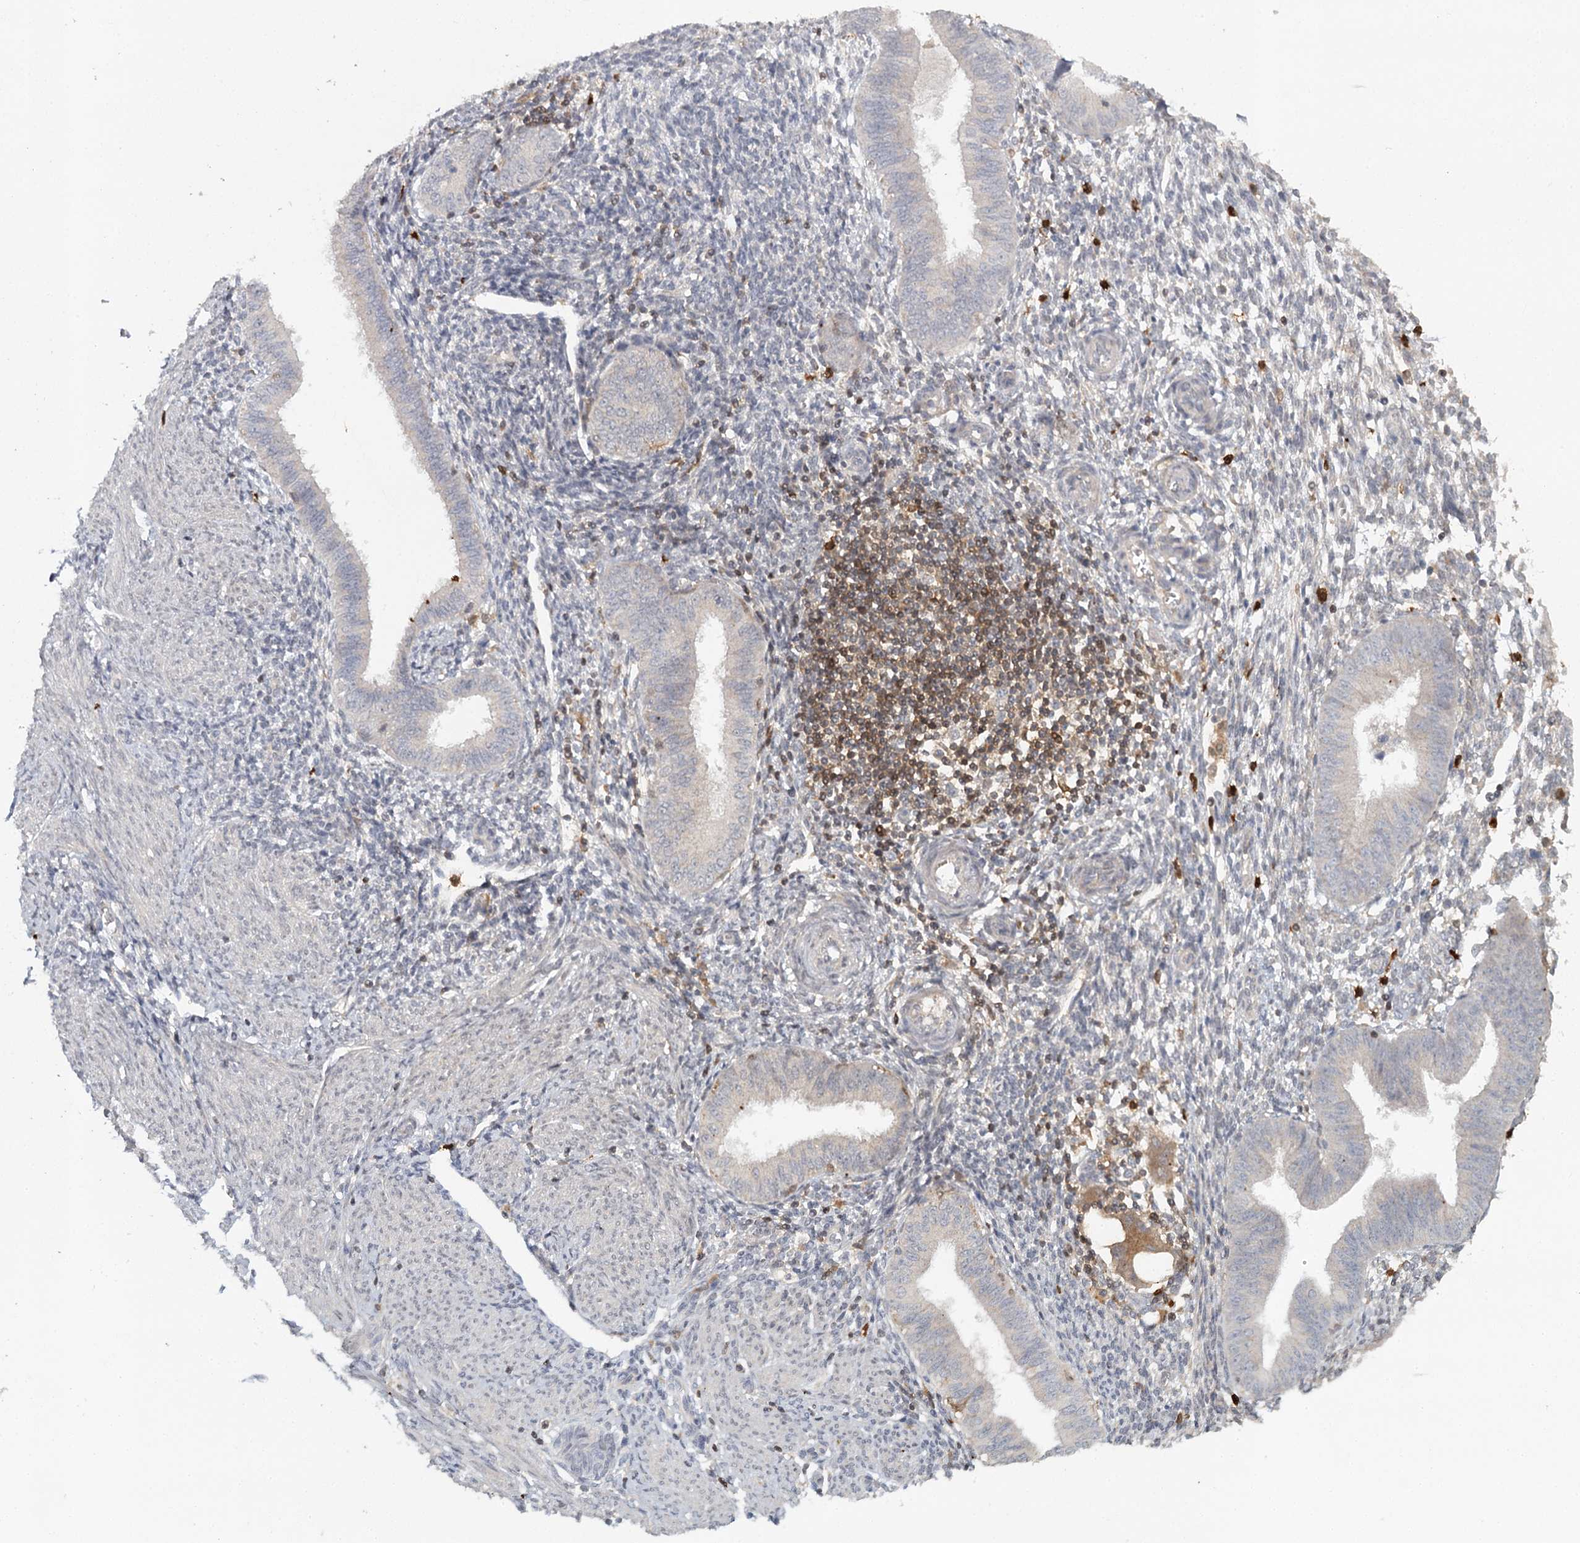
{"staining": {"intensity": "negative", "quantity": "none", "location": "none"}, "tissue": "endometrium", "cell_type": "Cells in endometrial stroma", "image_type": "normal", "snomed": [{"axis": "morphology", "description": "Normal tissue, NOS"}, {"axis": "topography", "description": "Uterus"}, {"axis": "topography", "description": "Endometrium"}], "caption": "The immunohistochemistry (IHC) photomicrograph has no significant expression in cells in endometrial stroma of endometrium. Nuclei are stained in blue.", "gene": "SLC41A2", "patient": {"sex": "female", "age": 48}}